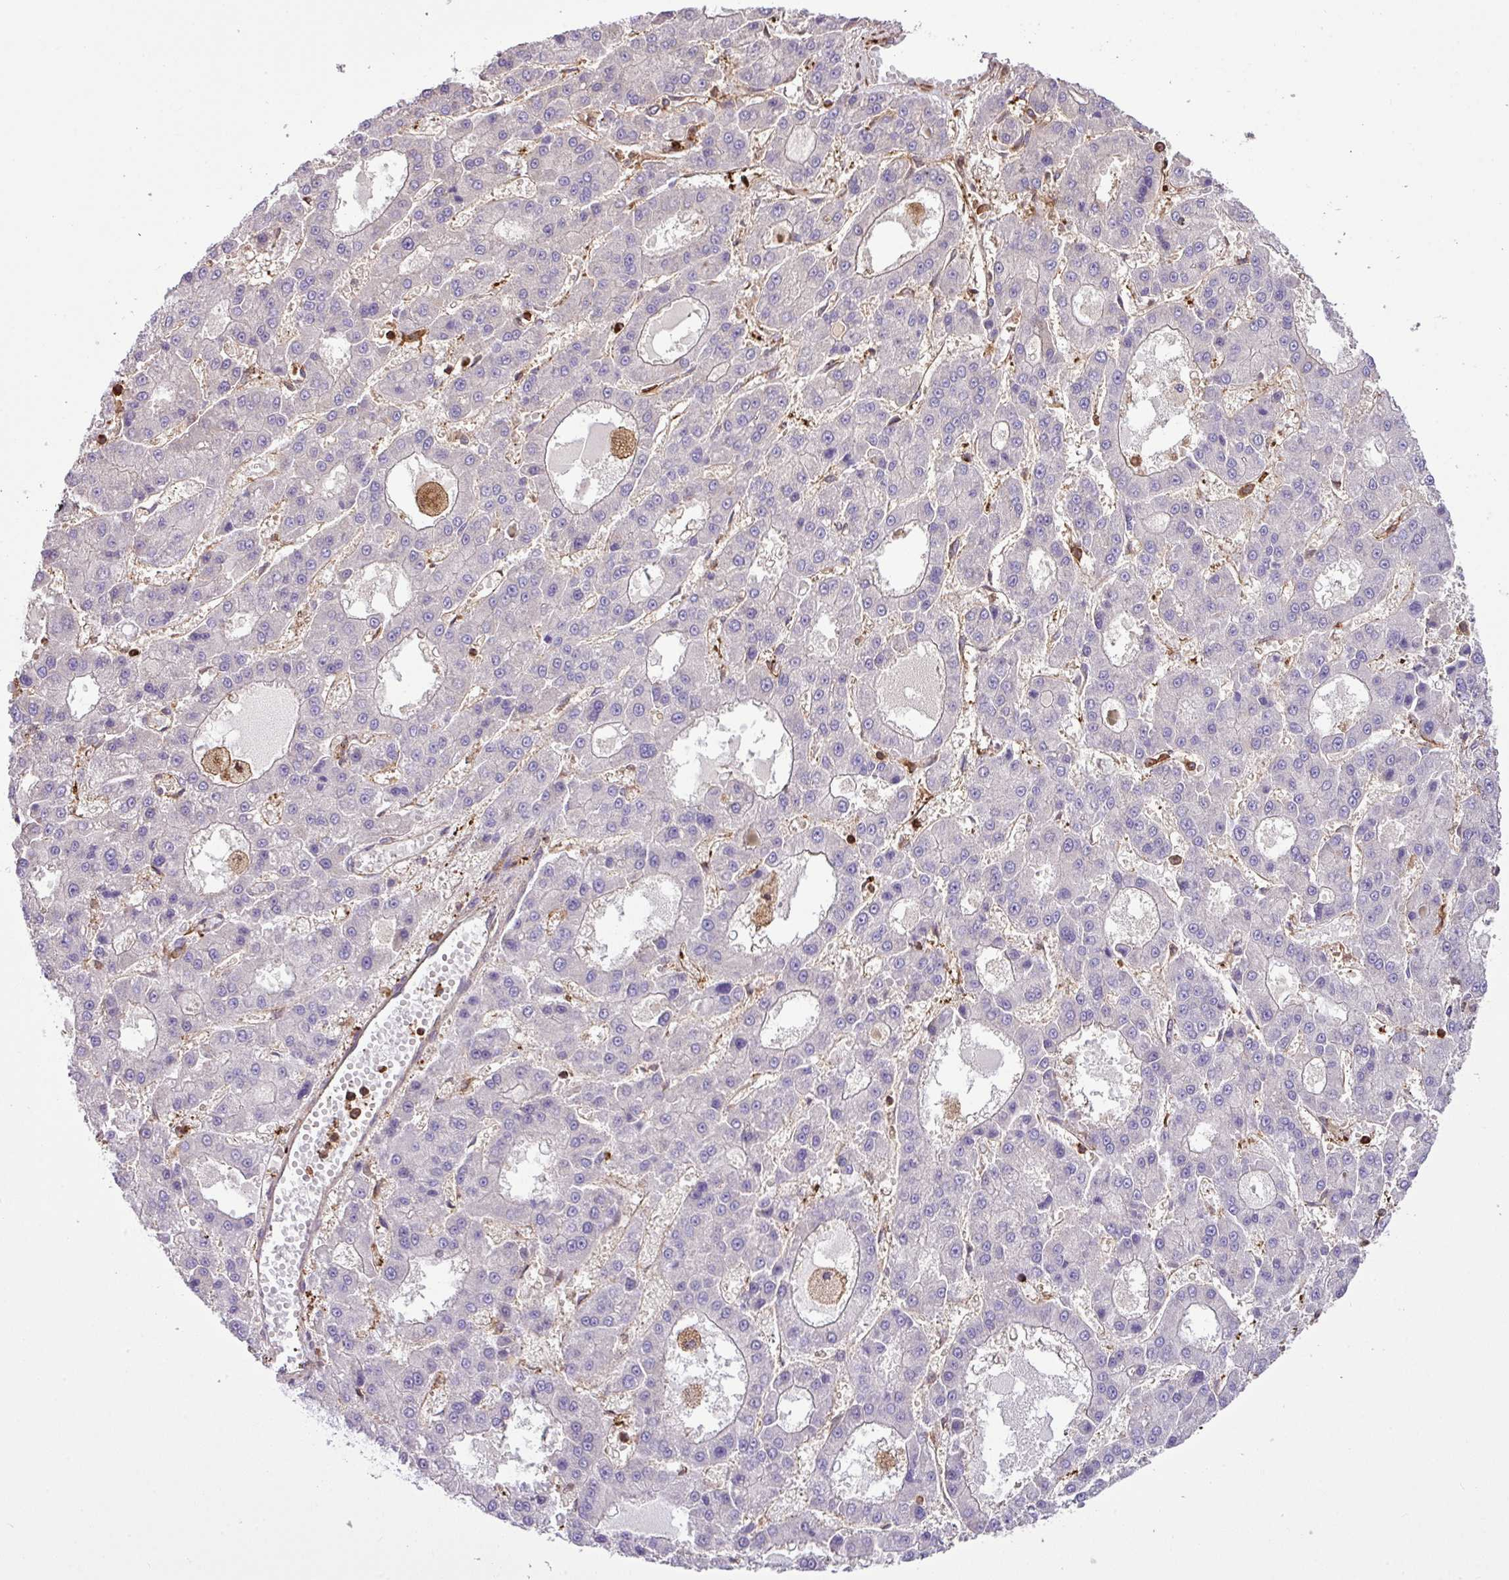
{"staining": {"intensity": "negative", "quantity": "none", "location": "none"}, "tissue": "liver cancer", "cell_type": "Tumor cells", "image_type": "cancer", "snomed": [{"axis": "morphology", "description": "Carcinoma, Hepatocellular, NOS"}, {"axis": "topography", "description": "Liver"}], "caption": "The histopathology image exhibits no staining of tumor cells in hepatocellular carcinoma (liver). (Immunohistochemistry (ihc), brightfield microscopy, high magnification).", "gene": "PGAP6", "patient": {"sex": "male", "age": 70}}